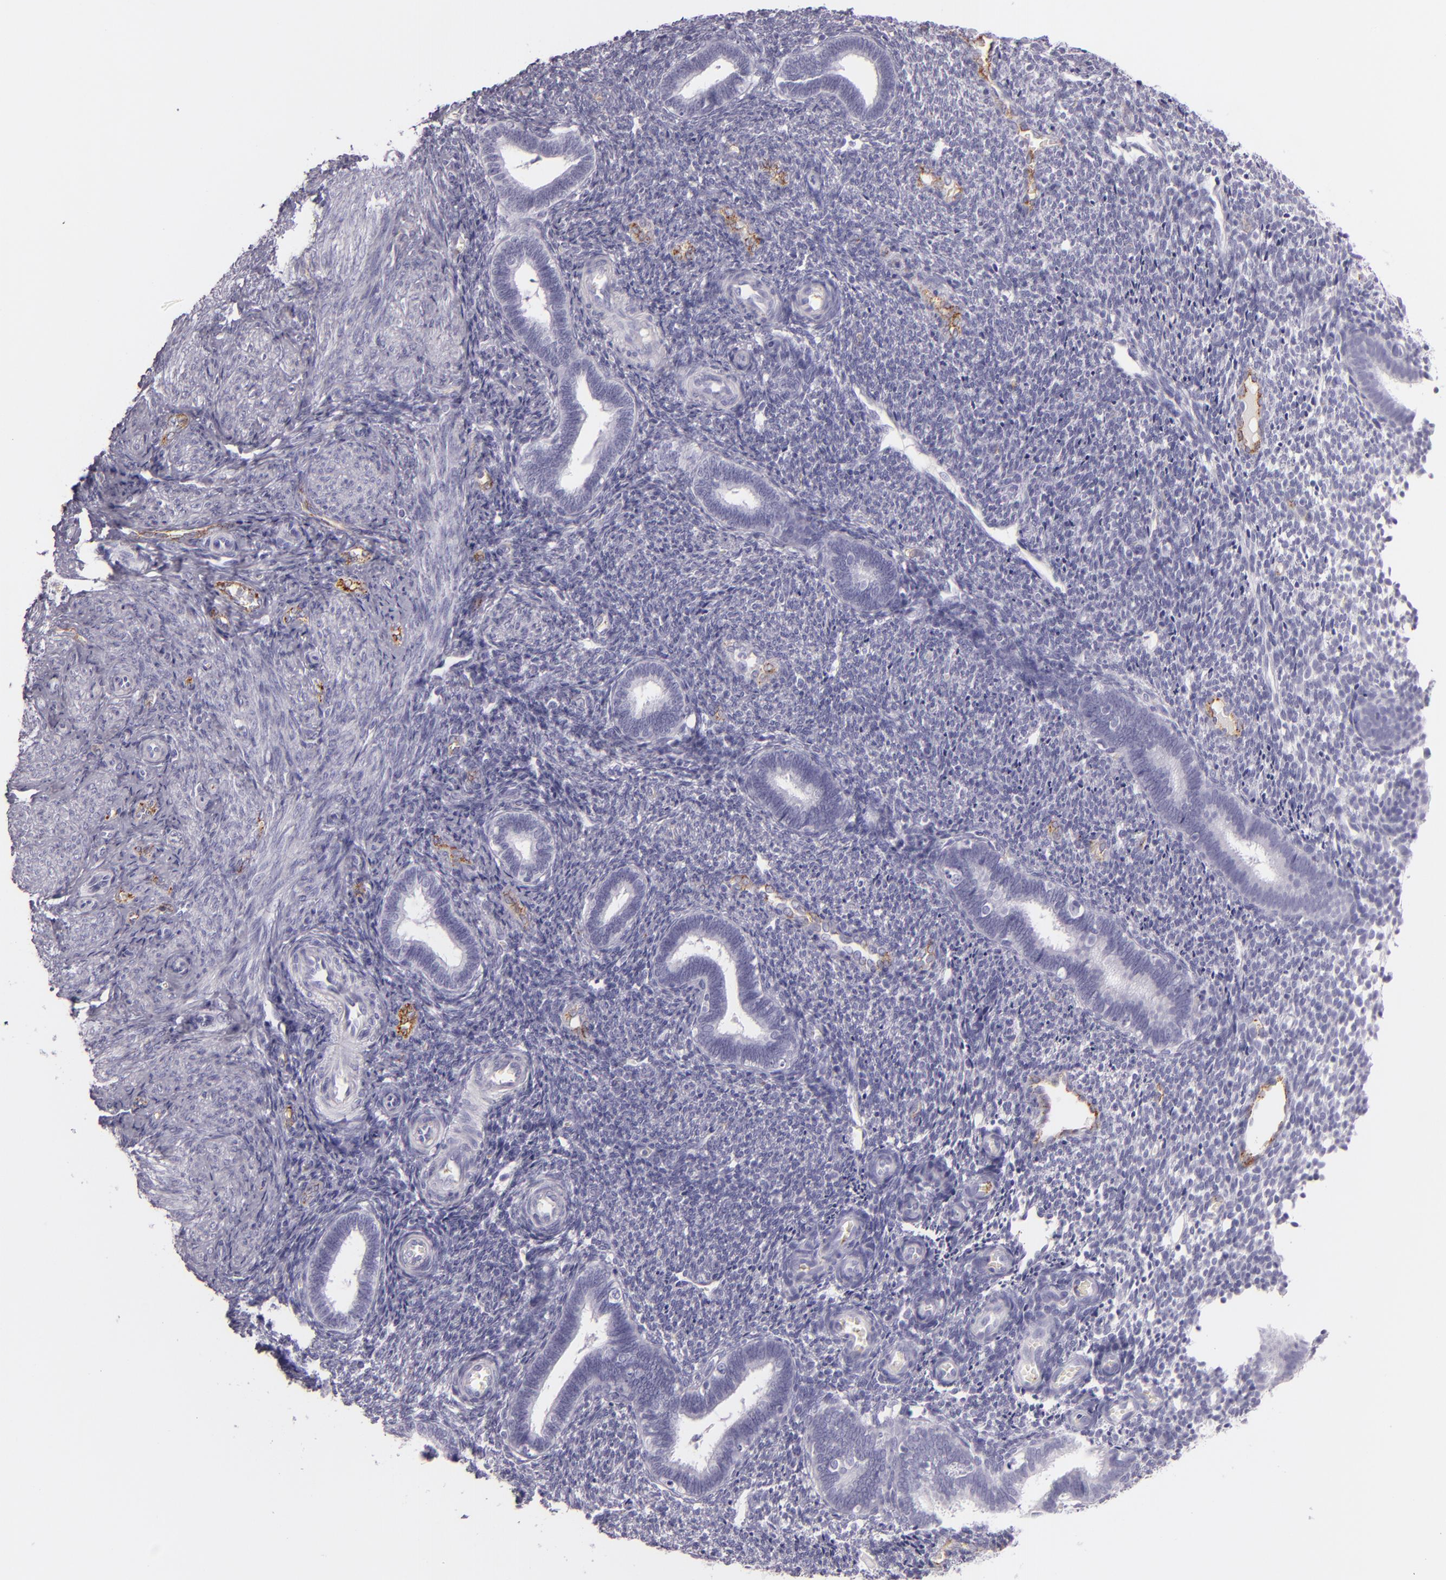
{"staining": {"intensity": "negative", "quantity": "none", "location": "none"}, "tissue": "endometrium", "cell_type": "Cells in endometrial stroma", "image_type": "normal", "snomed": [{"axis": "morphology", "description": "Normal tissue, NOS"}, {"axis": "topography", "description": "Endometrium"}], "caption": "Immunohistochemical staining of normal endometrium displays no significant expression in cells in endometrial stroma. (Brightfield microscopy of DAB (3,3'-diaminobenzidine) IHC at high magnification).", "gene": "SELP", "patient": {"sex": "female", "age": 27}}